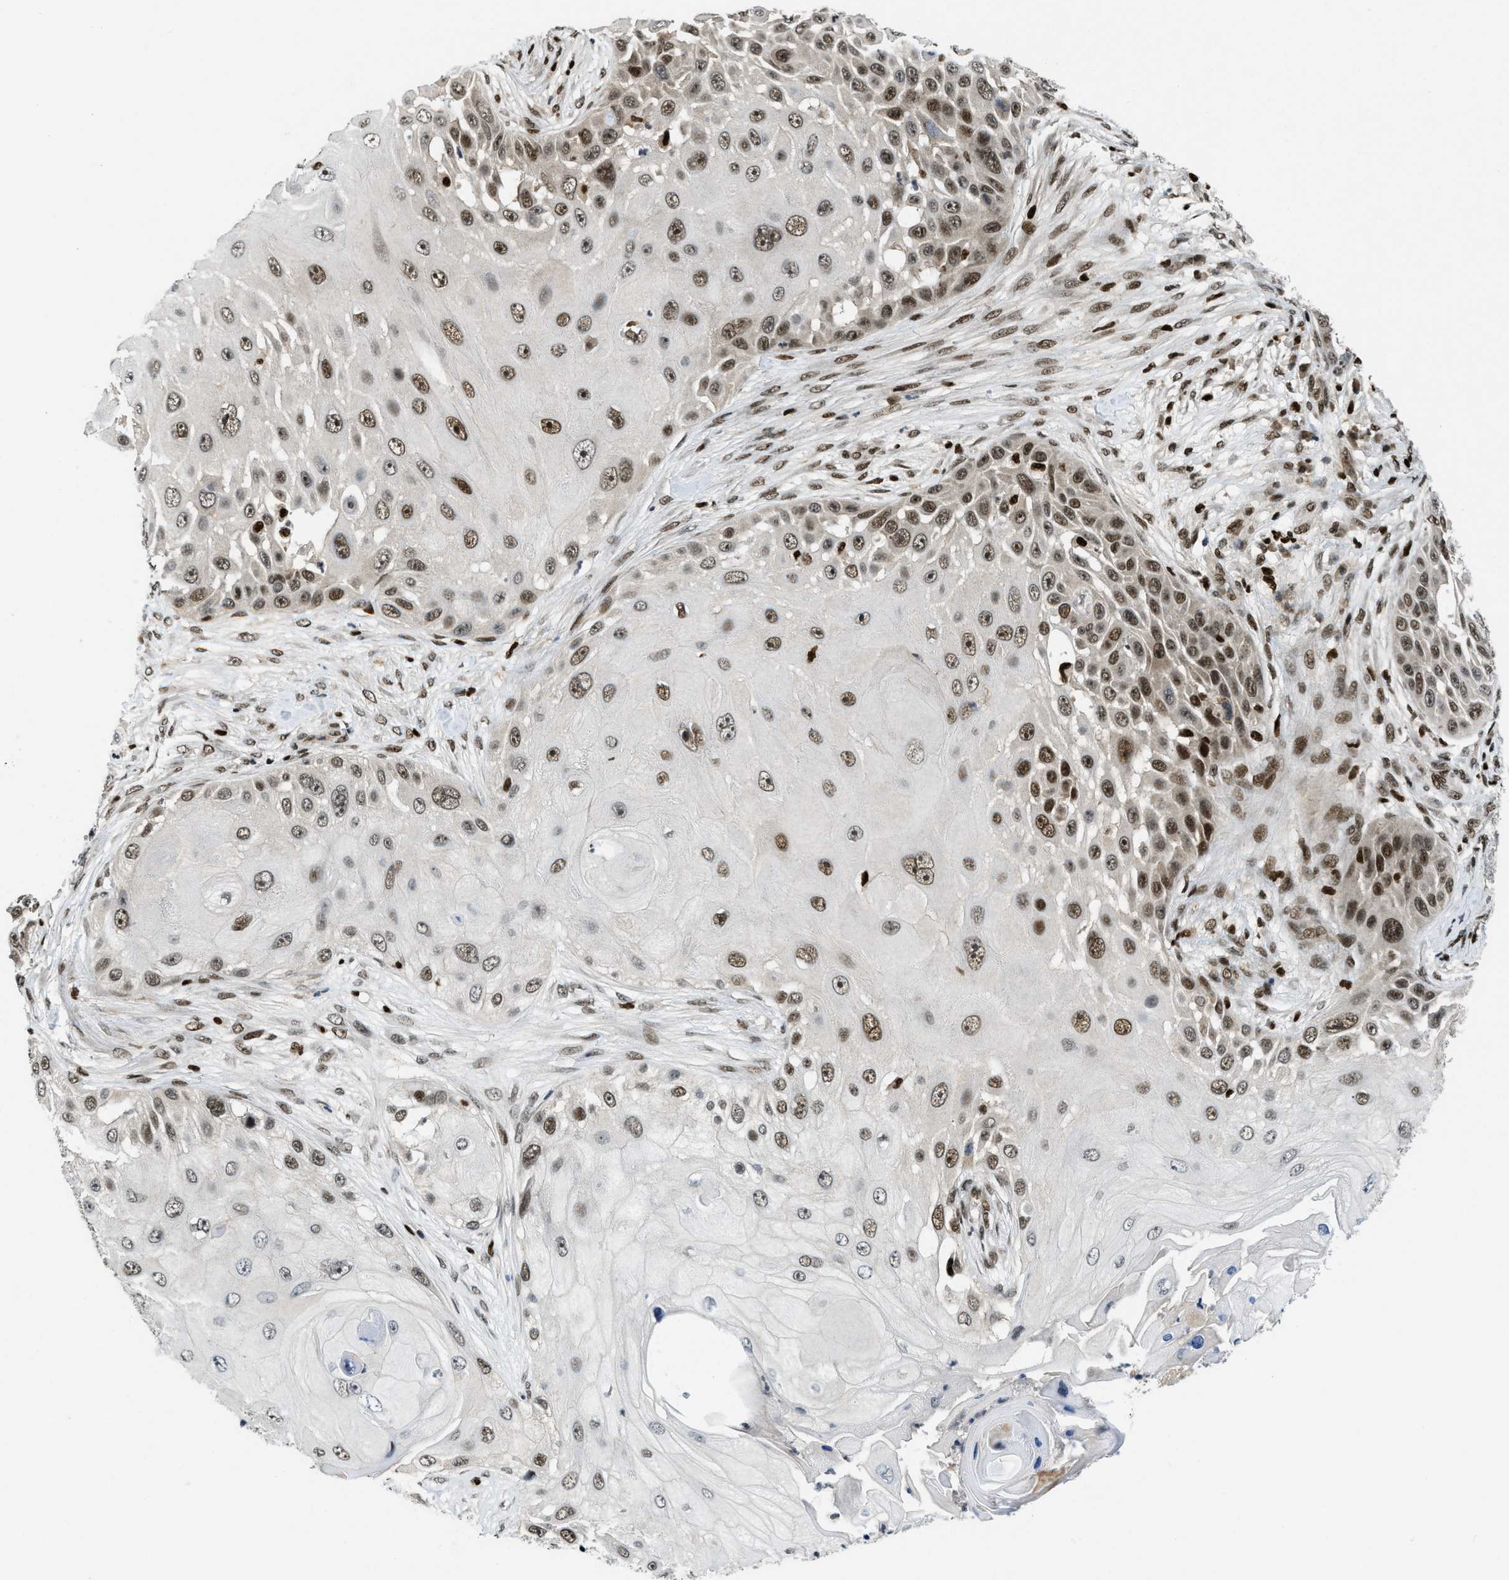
{"staining": {"intensity": "strong", "quantity": ">75%", "location": "nuclear"}, "tissue": "skin cancer", "cell_type": "Tumor cells", "image_type": "cancer", "snomed": [{"axis": "morphology", "description": "Squamous cell carcinoma, NOS"}, {"axis": "topography", "description": "Skin"}], "caption": "Squamous cell carcinoma (skin) stained with a brown dye exhibits strong nuclear positive positivity in approximately >75% of tumor cells.", "gene": "RFX5", "patient": {"sex": "female", "age": 44}}